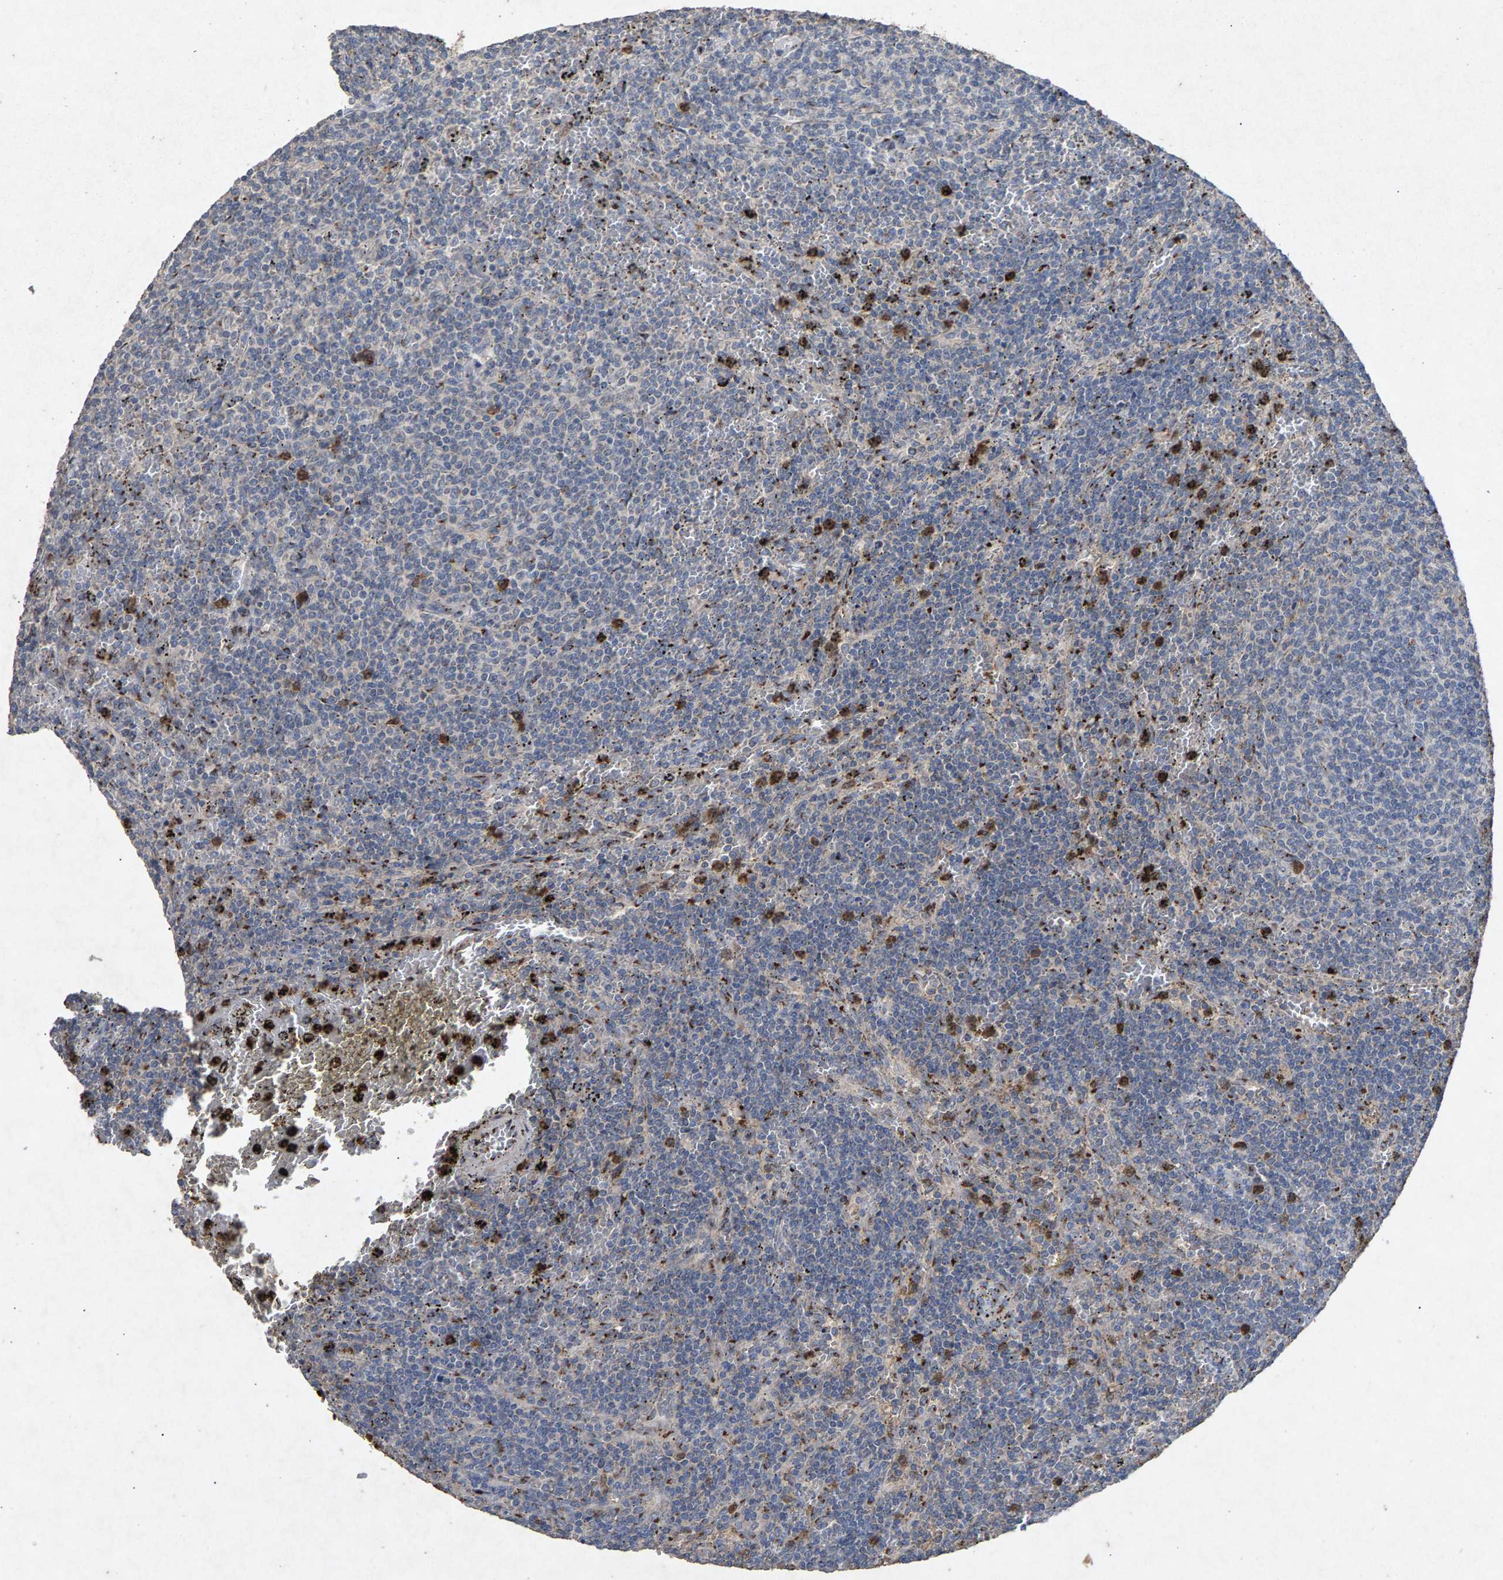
{"staining": {"intensity": "negative", "quantity": "none", "location": "none"}, "tissue": "lymphoma", "cell_type": "Tumor cells", "image_type": "cancer", "snomed": [{"axis": "morphology", "description": "Malignant lymphoma, non-Hodgkin's type, Low grade"}, {"axis": "topography", "description": "Spleen"}], "caption": "A micrograph of human lymphoma is negative for staining in tumor cells.", "gene": "MAN2A1", "patient": {"sex": "female", "age": 50}}